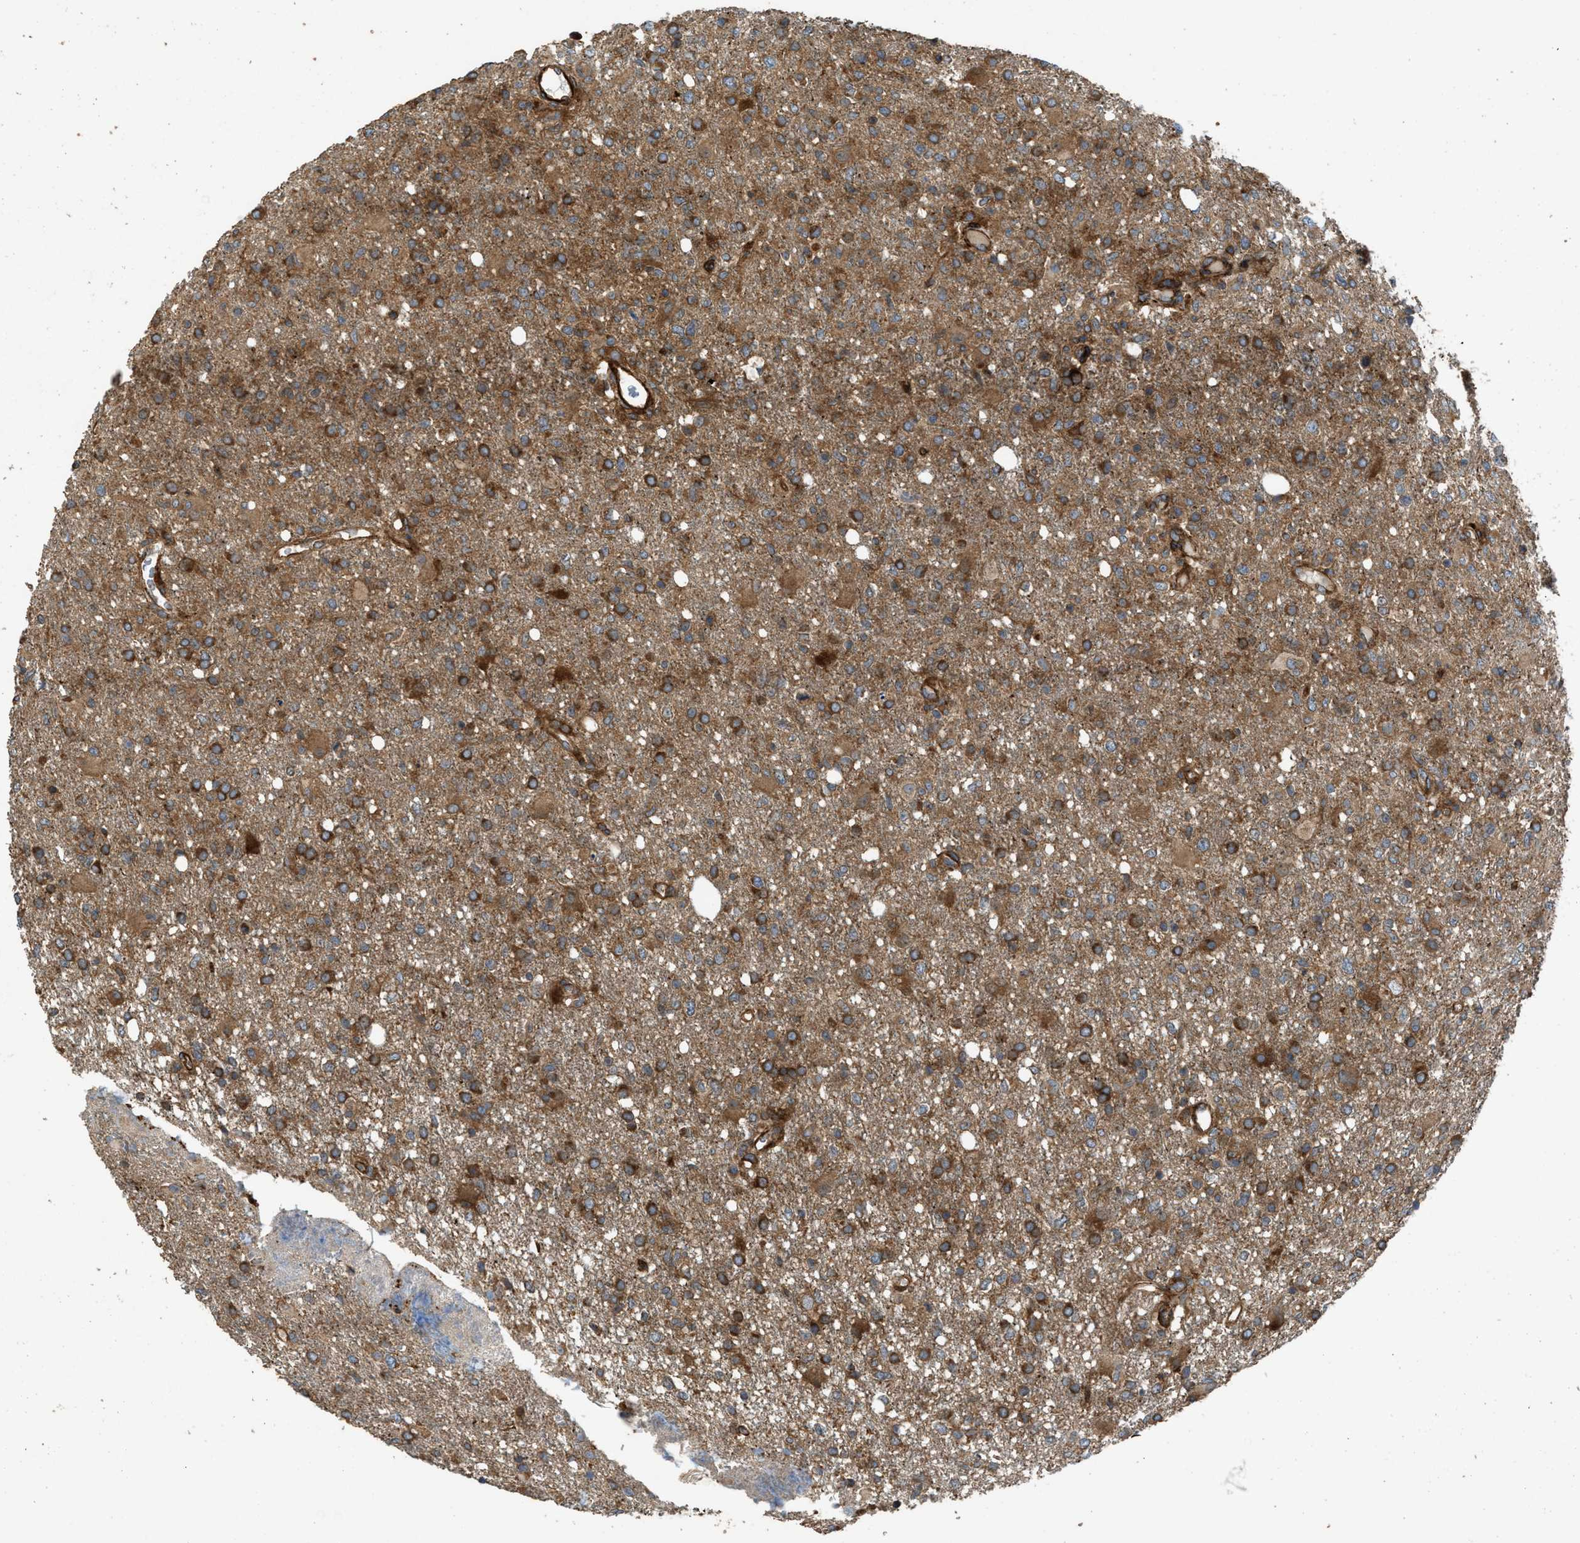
{"staining": {"intensity": "moderate", "quantity": ">75%", "location": "cytoplasmic/membranous"}, "tissue": "glioma", "cell_type": "Tumor cells", "image_type": "cancer", "snomed": [{"axis": "morphology", "description": "Glioma, malignant, High grade"}, {"axis": "topography", "description": "Brain"}], "caption": "A medium amount of moderate cytoplasmic/membranous staining is present in about >75% of tumor cells in glioma tissue.", "gene": "EGLN1", "patient": {"sex": "female", "age": 57}}